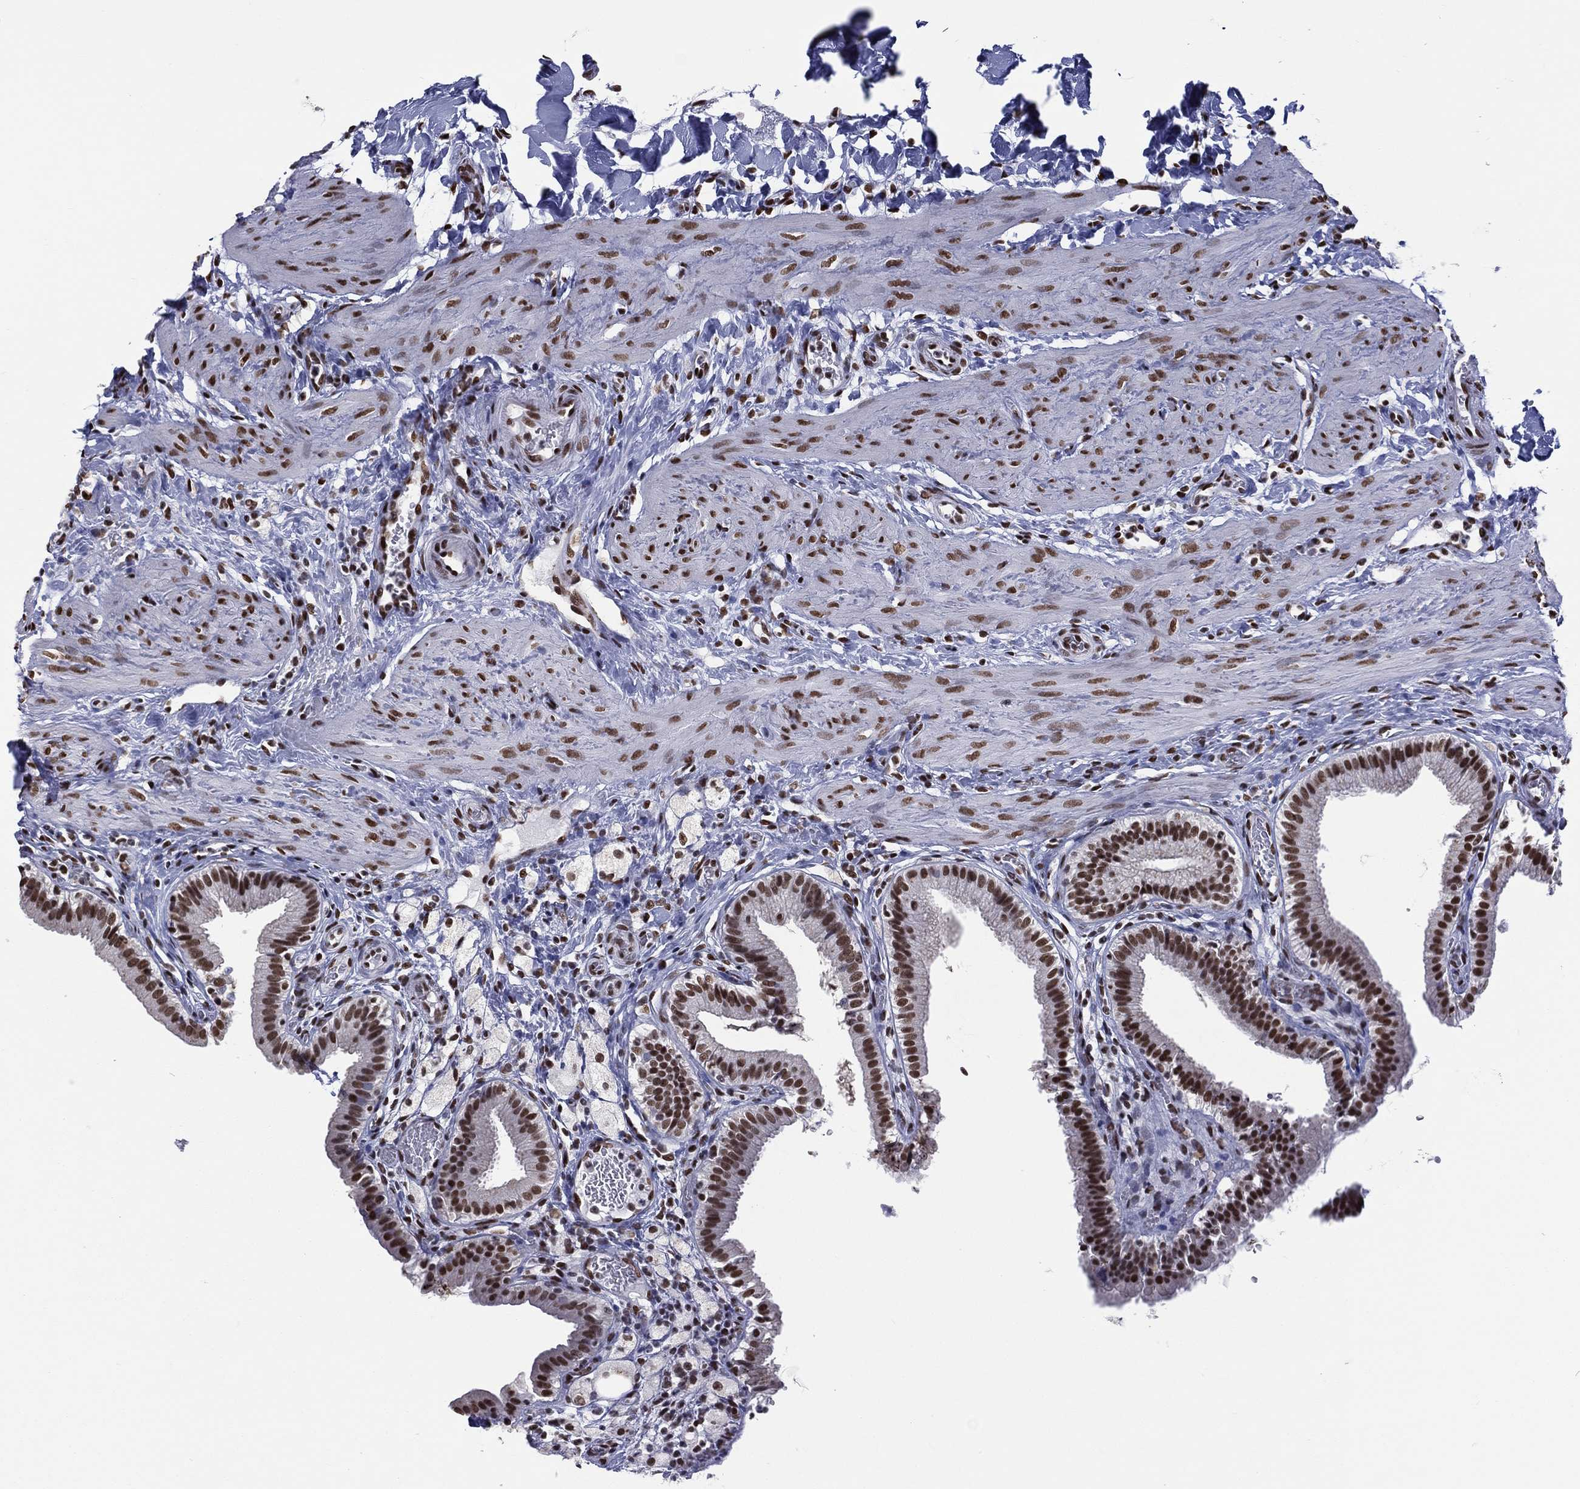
{"staining": {"intensity": "strong", "quantity": ">75%", "location": "nuclear"}, "tissue": "gallbladder", "cell_type": "Glandular cells", "image_type": "normal", "snomed": [{"axis": "morphology", "description": "Normal tissue, NOS"}, {"axis": "topography", "description": "Gallbladder"}], "caption": "High-magnification brightfield microscopy of benign gallbladder stained with DAB (brown) and counterstained with hematoxylin (blue). glandular cells exhibit strong nuclear expression is appreciated in about>75% of cells. The staining was performed using DAB (3,3'-diaminobenzidine) to visualize the protein expression in brown, while the nuclei were stained in blue with hematoxylin (Magnification: 20x).", "gene": "ZNF7", "patient": {"sex": "female", "age": 24}}